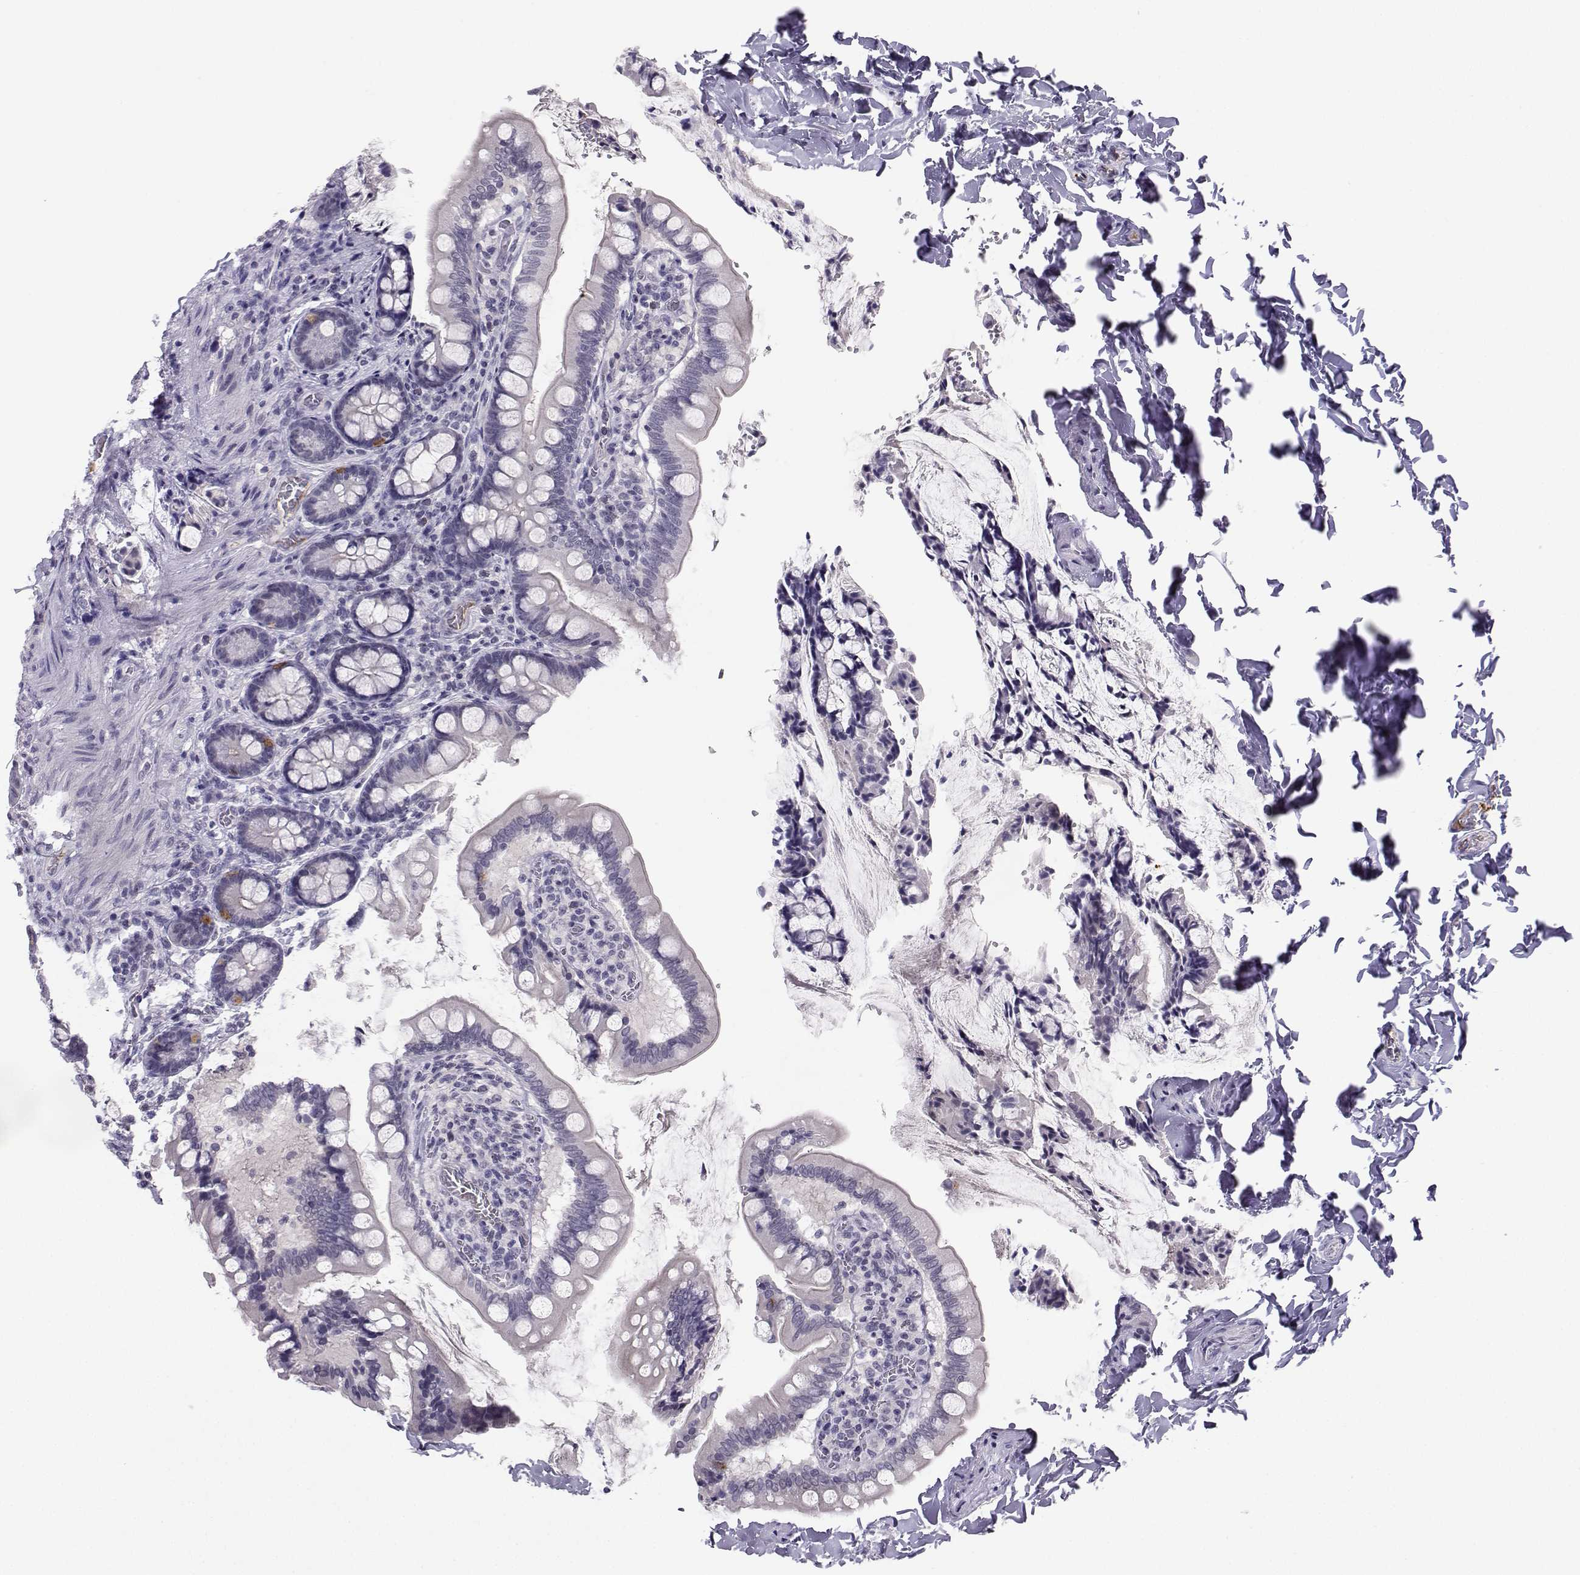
{"staining": {"intensity": "moderate", "quantity": "<25%", "location": "cytoplasmic/membranous"}, "tissue": "small intestine", "cell_type": "Glandular cells", "image_type": "normal", "snomed": [{"axis": "morphology", "description": "Normal tissue, NOS"}, {"axis": "topography", "description": "Small intestine"}], "caption": "Immunohistochemistry of unremarkable small intestine shows low levels of moderate cytoplasmic/membranous expression in about <25% of glandular cells. (IHC, brightfield microscopy, high magnification).", "gene": "LHX1", "patient": {"sex": "female", "age": 56}}